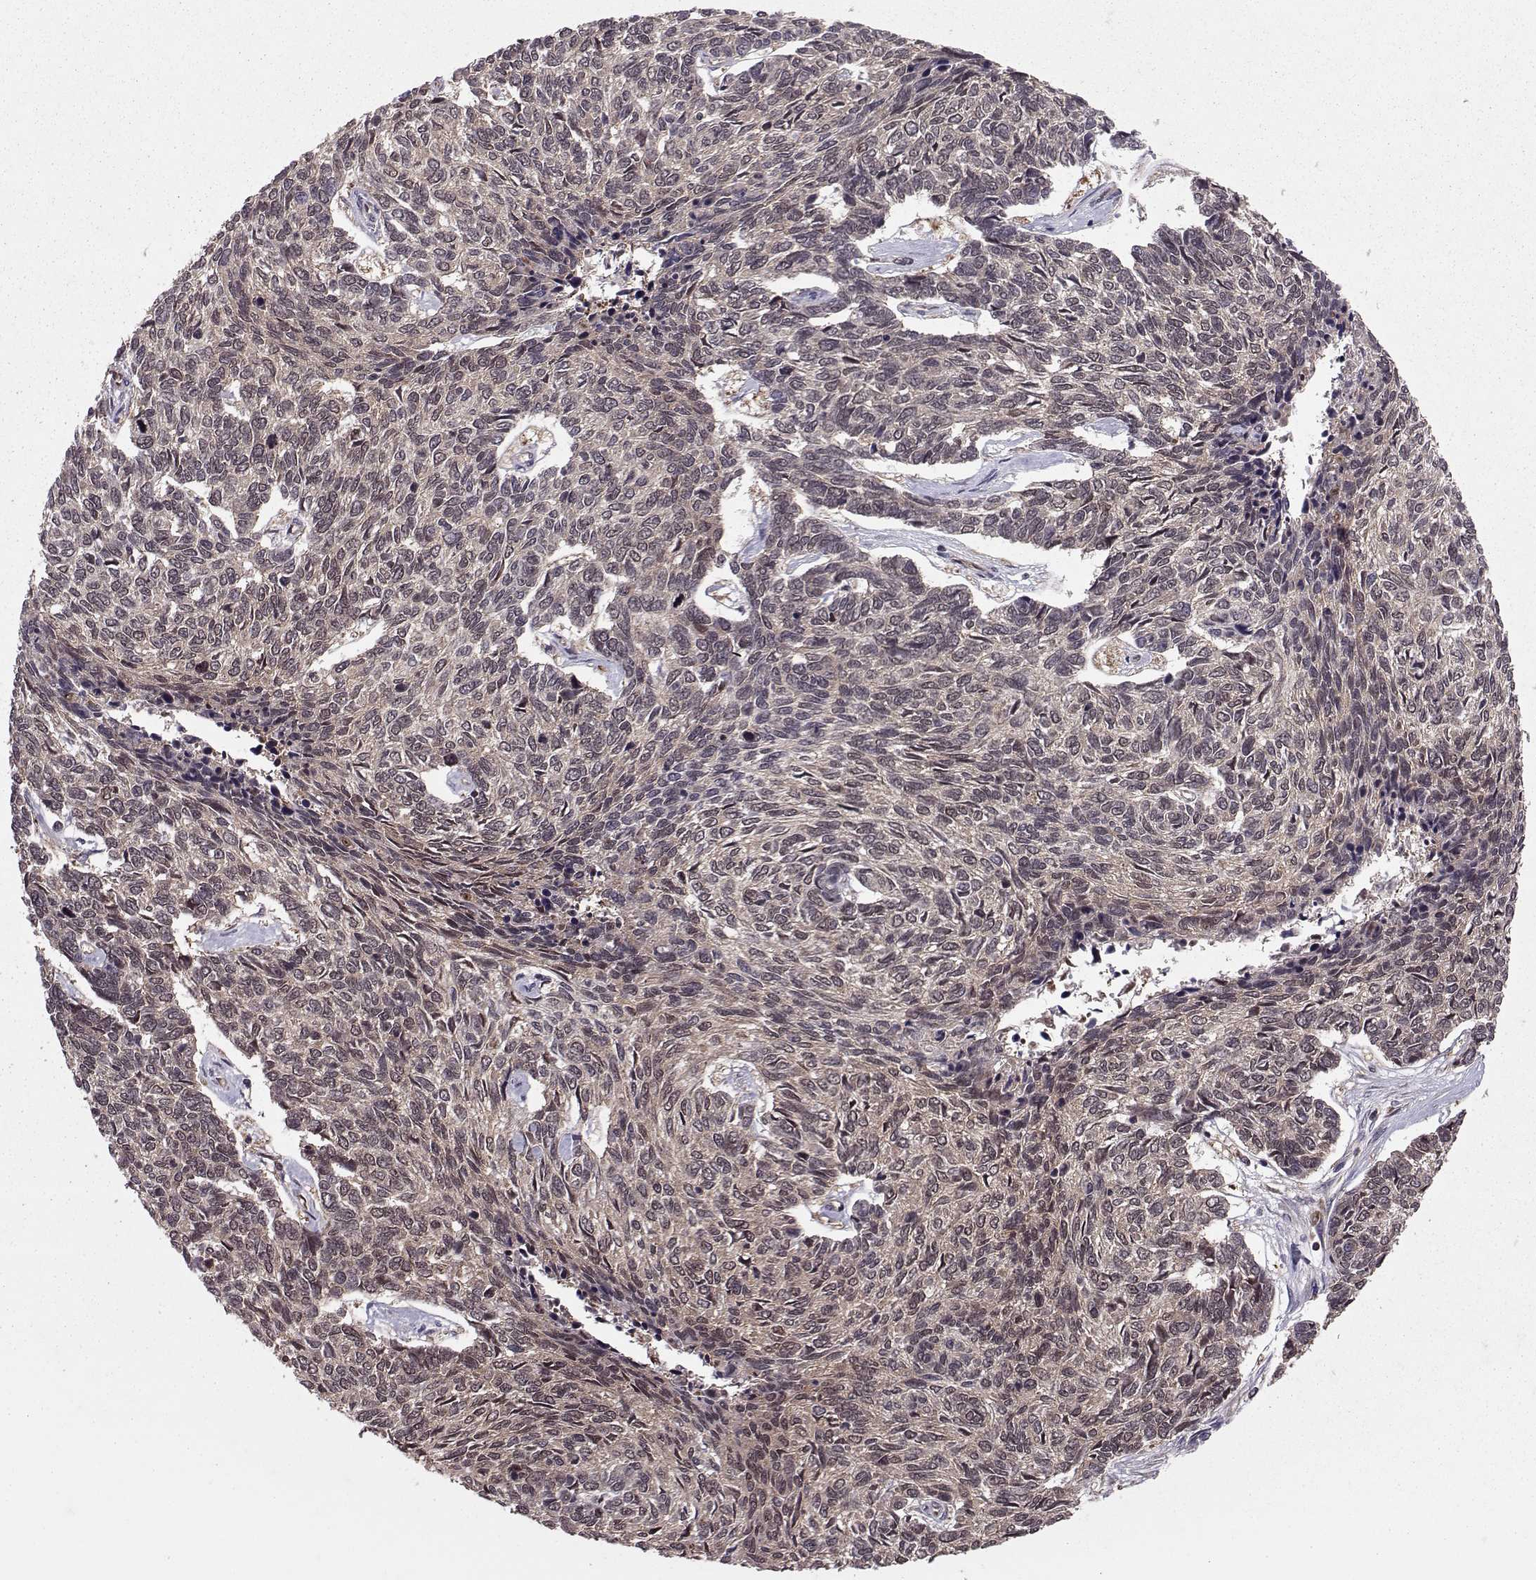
{"staining": {"intensity": "weak", "quantity": "<25%", "location": "cytoplasmic/membranous"}, "tissue": "skin cancer", "cell_type": "Tumor cells", "image_type": "cancer", "snomed": [{"axis": "morphology", "description": "Basal cell carcinoma"}, {"axis": "topography", "description": "Skin"}], "caption": "Human basal cell carcinoma (skin) stained for a protein using immunohistochemistry (IHC) displays no positivity in tumor cells.", "gene": "PPP2R2A", "patient": {"sex": "female", "age": 65}}